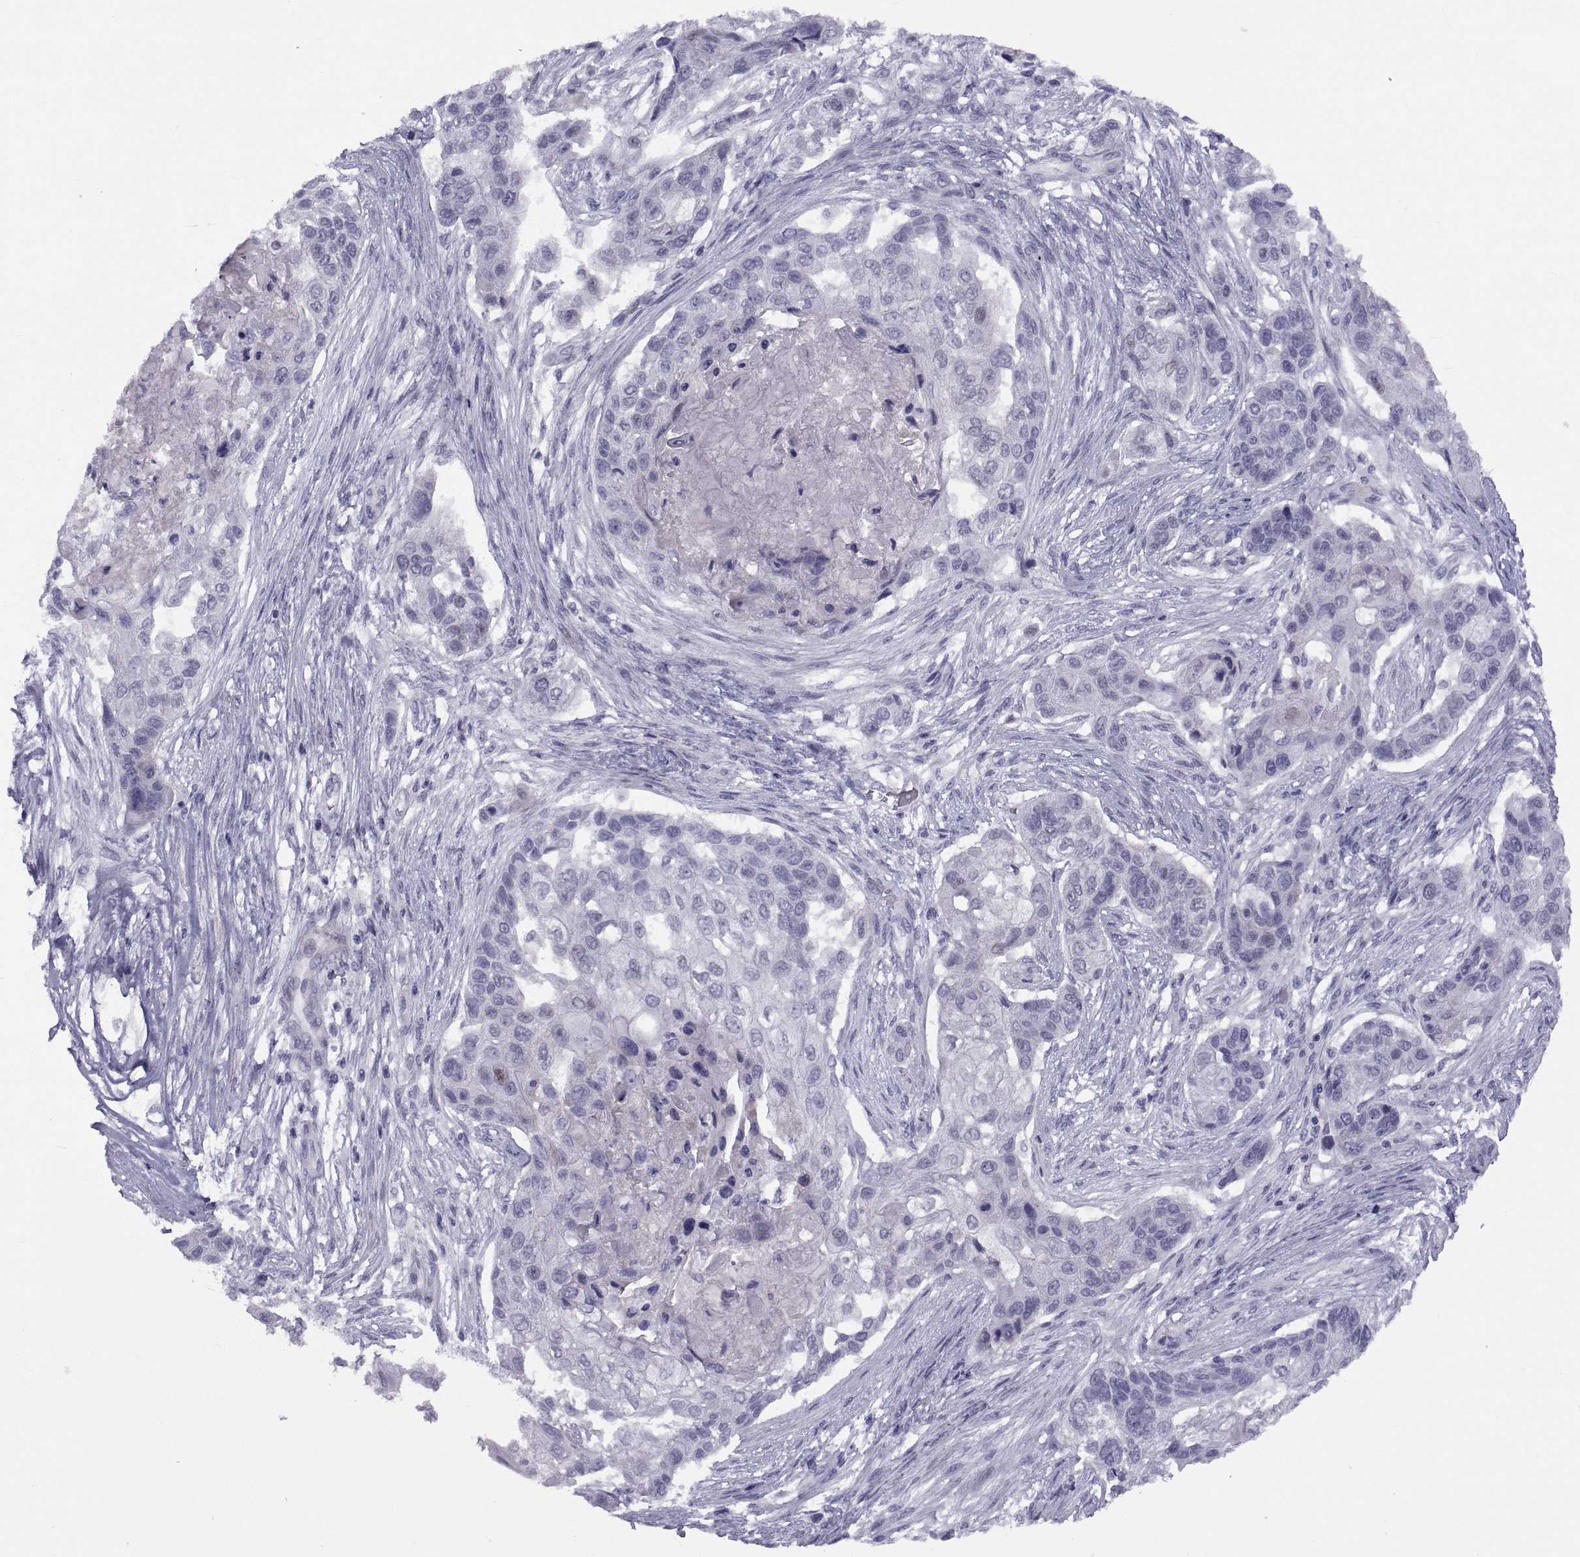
{"staining": {"intensity": "negative", "quantity": "none", "location": "none"}, "tissue": "lung cancer", "cell_type": "Tumor cells", "image_type": "cancer", "snomed": [{"axis": "morphology", "description": "Squamous cell carcinoma, NOS"}, {"axis": "topography", "description": "Lung"}], "caption": "Immunohistochemistry (IHC) photomicrograph of neoplastic tissue: lung cancer (squamous cell carcinoma) stained with DAB (3,3'-diaminobenzidine) demonstrates no significant protein expression in tumor cells.", "gene": "TMEM158", "patient": {"sex": "male", "age": 69}}